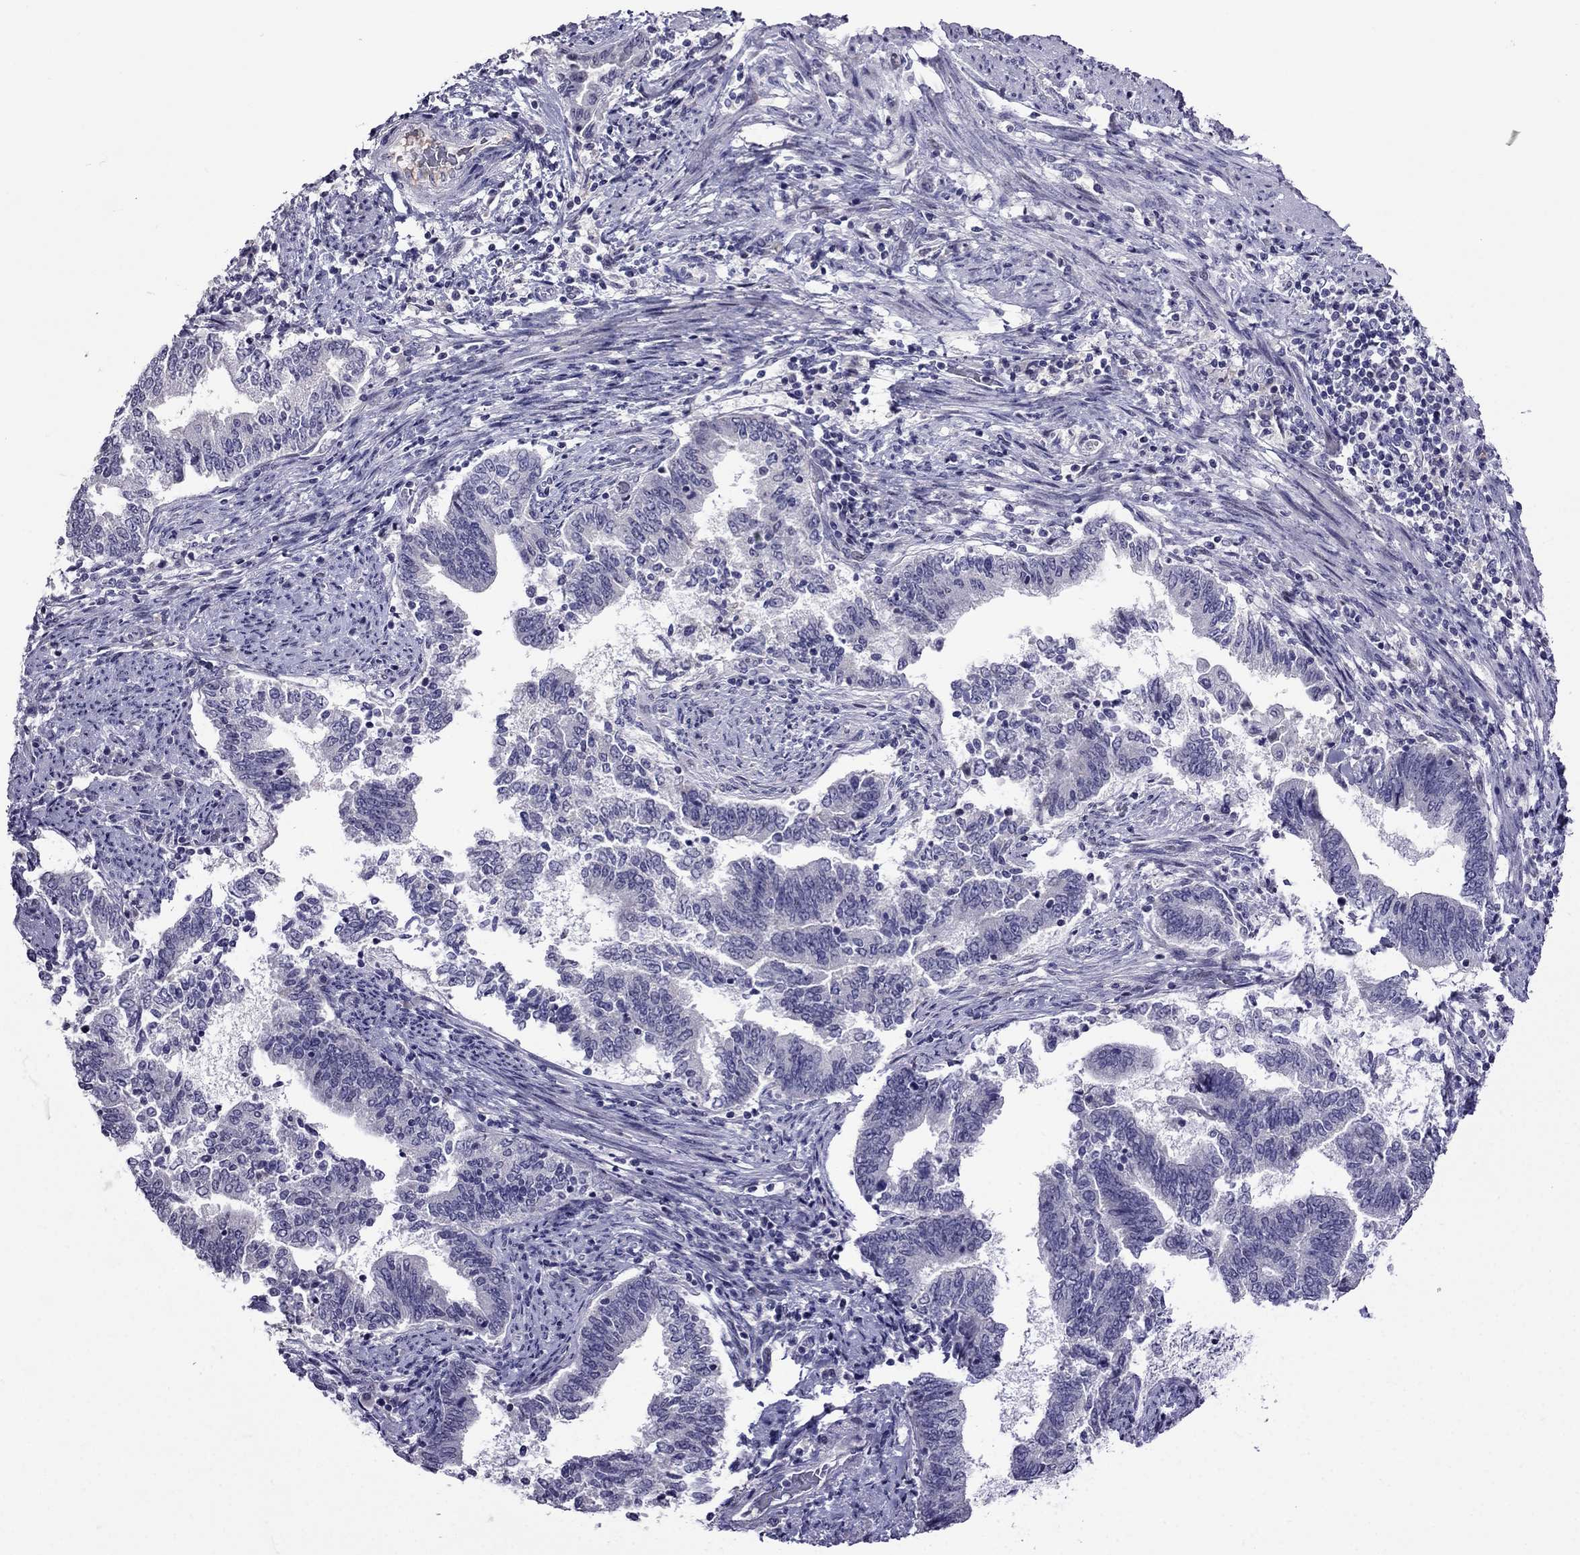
{"staining": {"intensity": "negative", "quantity": "none", "location": "none"}, "tissue": "endometrial cancer", "cell_type": "Tumor cells", "image_type": "cancer", "snomed": [{"axis": "morphology", "description": "Adenocarcinoma, NOS"}, {"axis": "topography", "description": "Endometrium"}], "caption": "Protein analysis of endometrial adenocarcinoma displays no significant positivity in tumor cells.", "gene": "SPTBN4", "patient": {"sex": "female", "age": 65}}